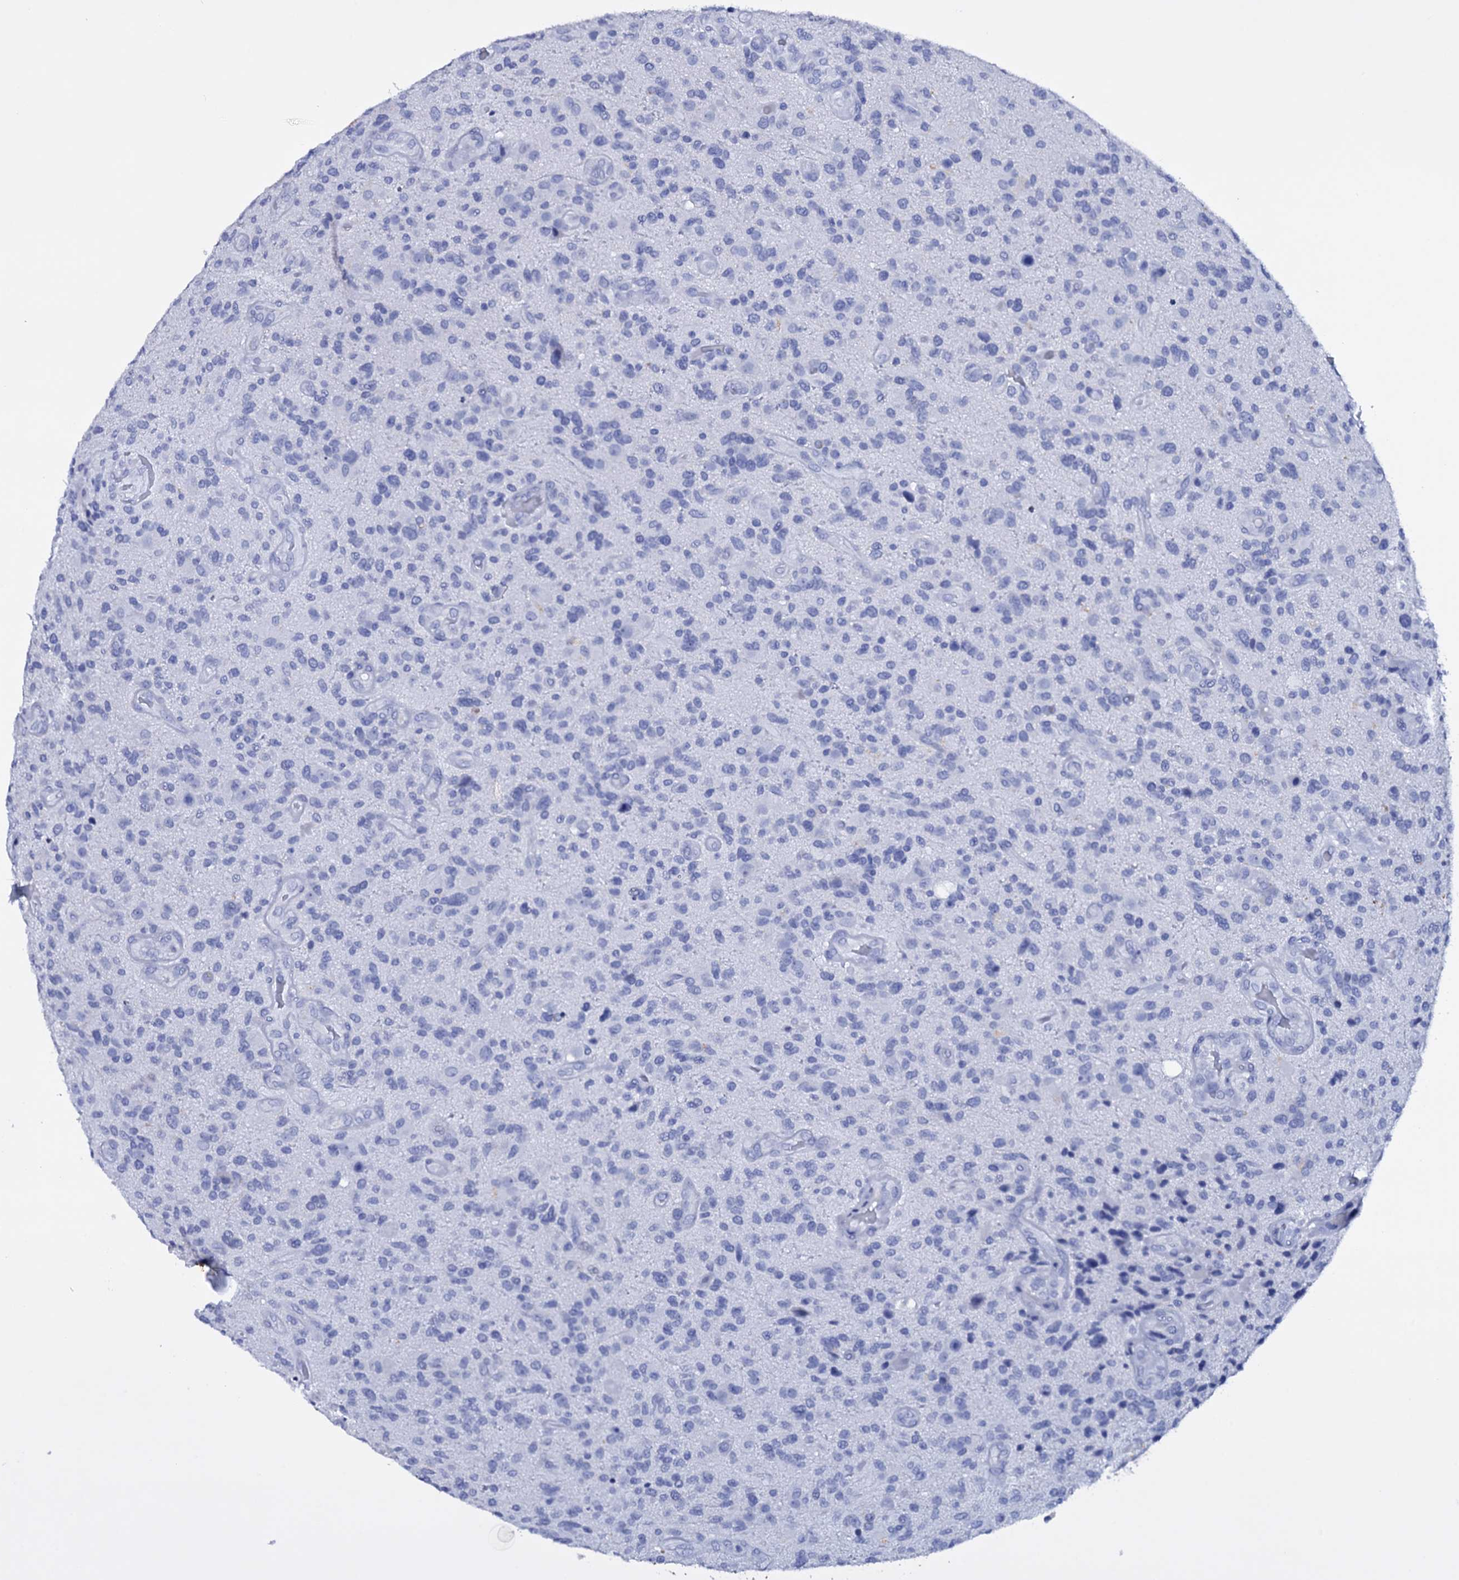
{"staining": {"intensity": "negative", "quantity": "none", "location": "none"}, "tissue": "glioma", "cell_type": "Tumor cells", "image_type": "cancer", "snomed": [{"axis": "morphology", "description": "Glioma, malignant, High grade"}, {"axis": "topography", "description": "Brain"}], "caption": "Tumor cells show no significant staining in glioma.", "gene": "ITPRID2", "patient": {"sex": "male", "age": 47}}